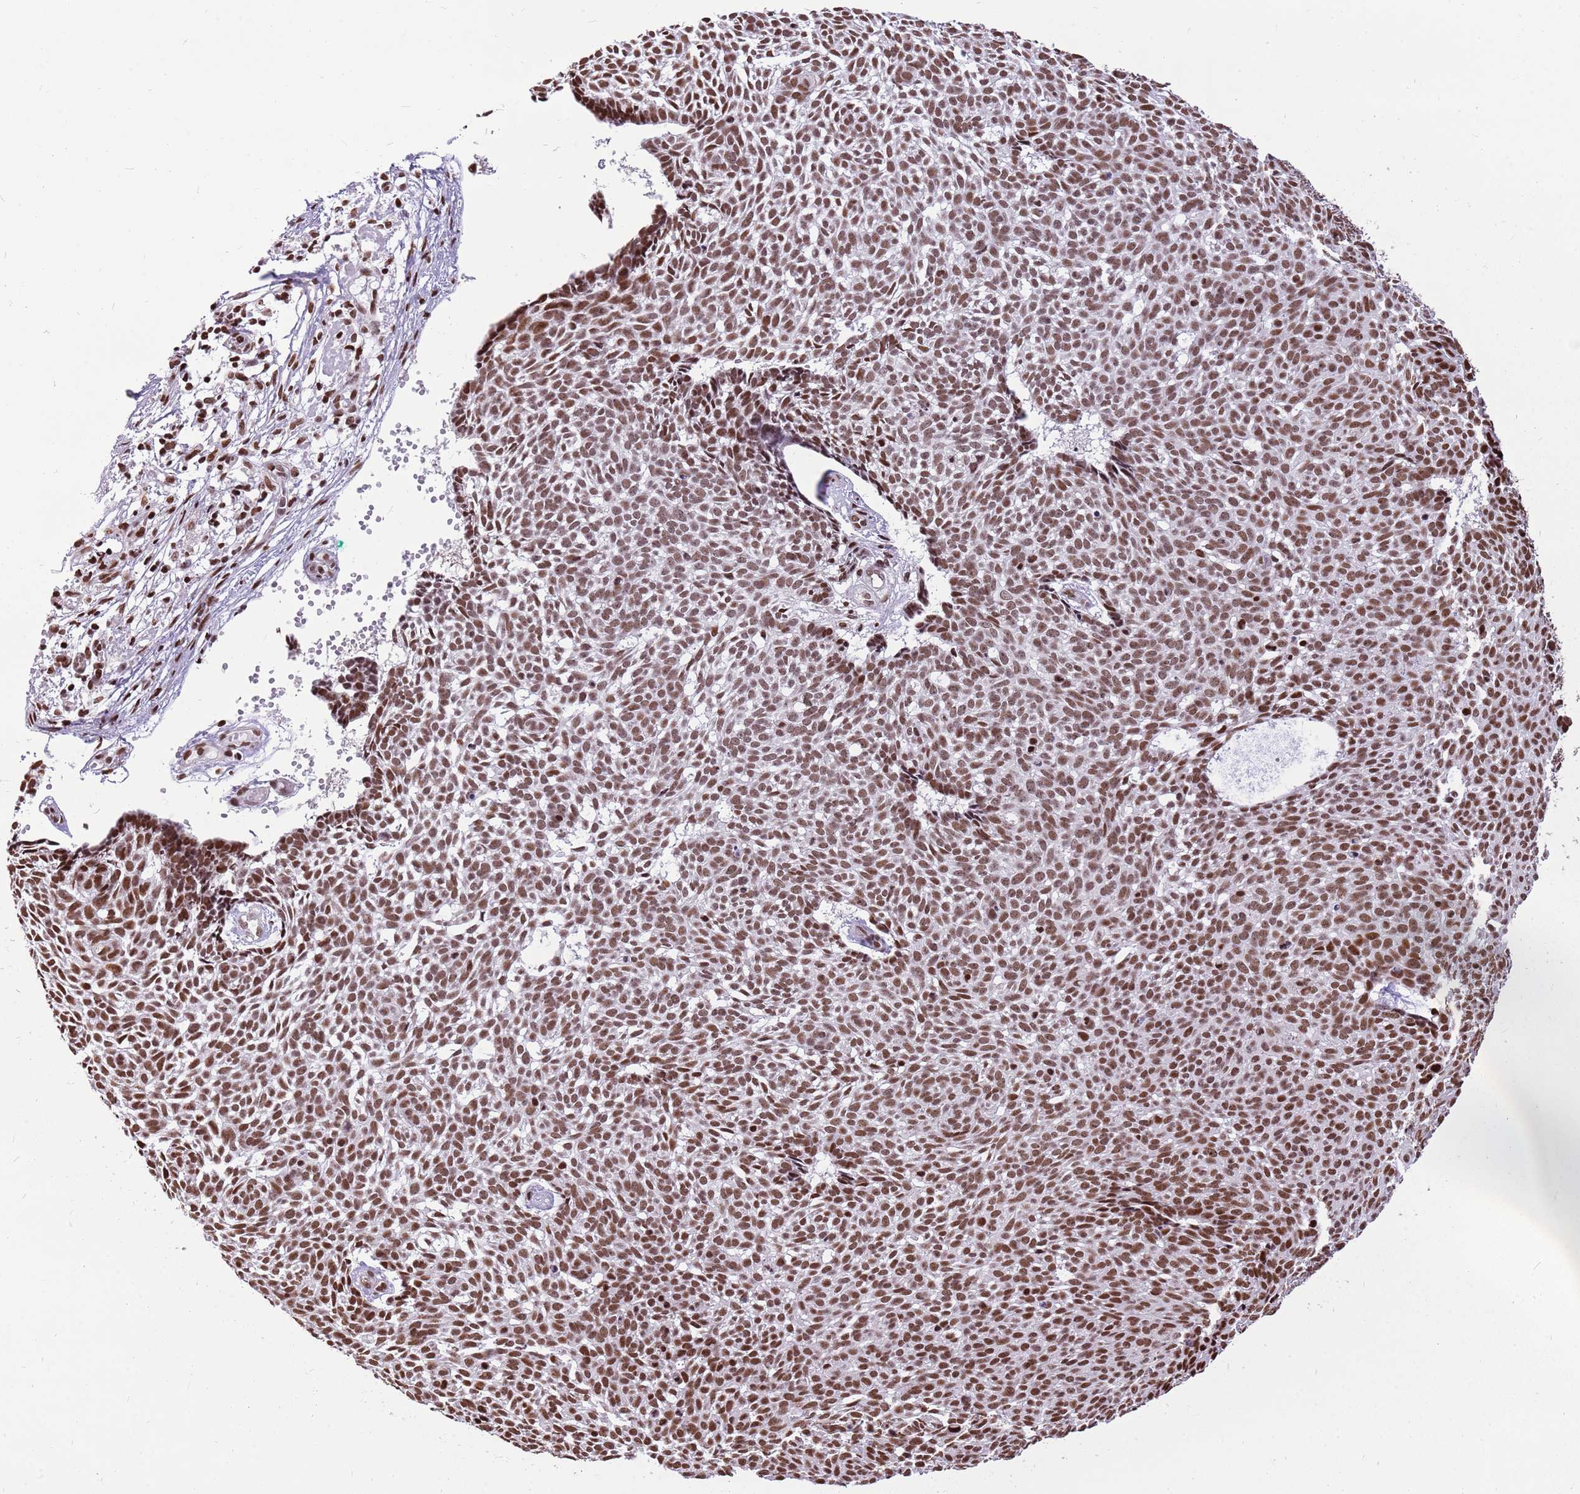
{"staining": {"intensity": "strong", "quantity": ">75%", "location": "nuclear"}, "tissue": "skin cancer", "cell_type": "Tumor cells", "image_type": "cancer", "snomed": [{"axis": "morphology", "description": "Basal cell carcinoma"}, {"axis": "topography", "description": "Skin"}], "caption": "IHC histopathology image of human skin cancer stained for a protein (brown), which displays high levels of strong nuclear positivity in approximately >75% of tumor cells.", "gene": "WASHC4", "patient": {"sex": "male", "age": 61}}